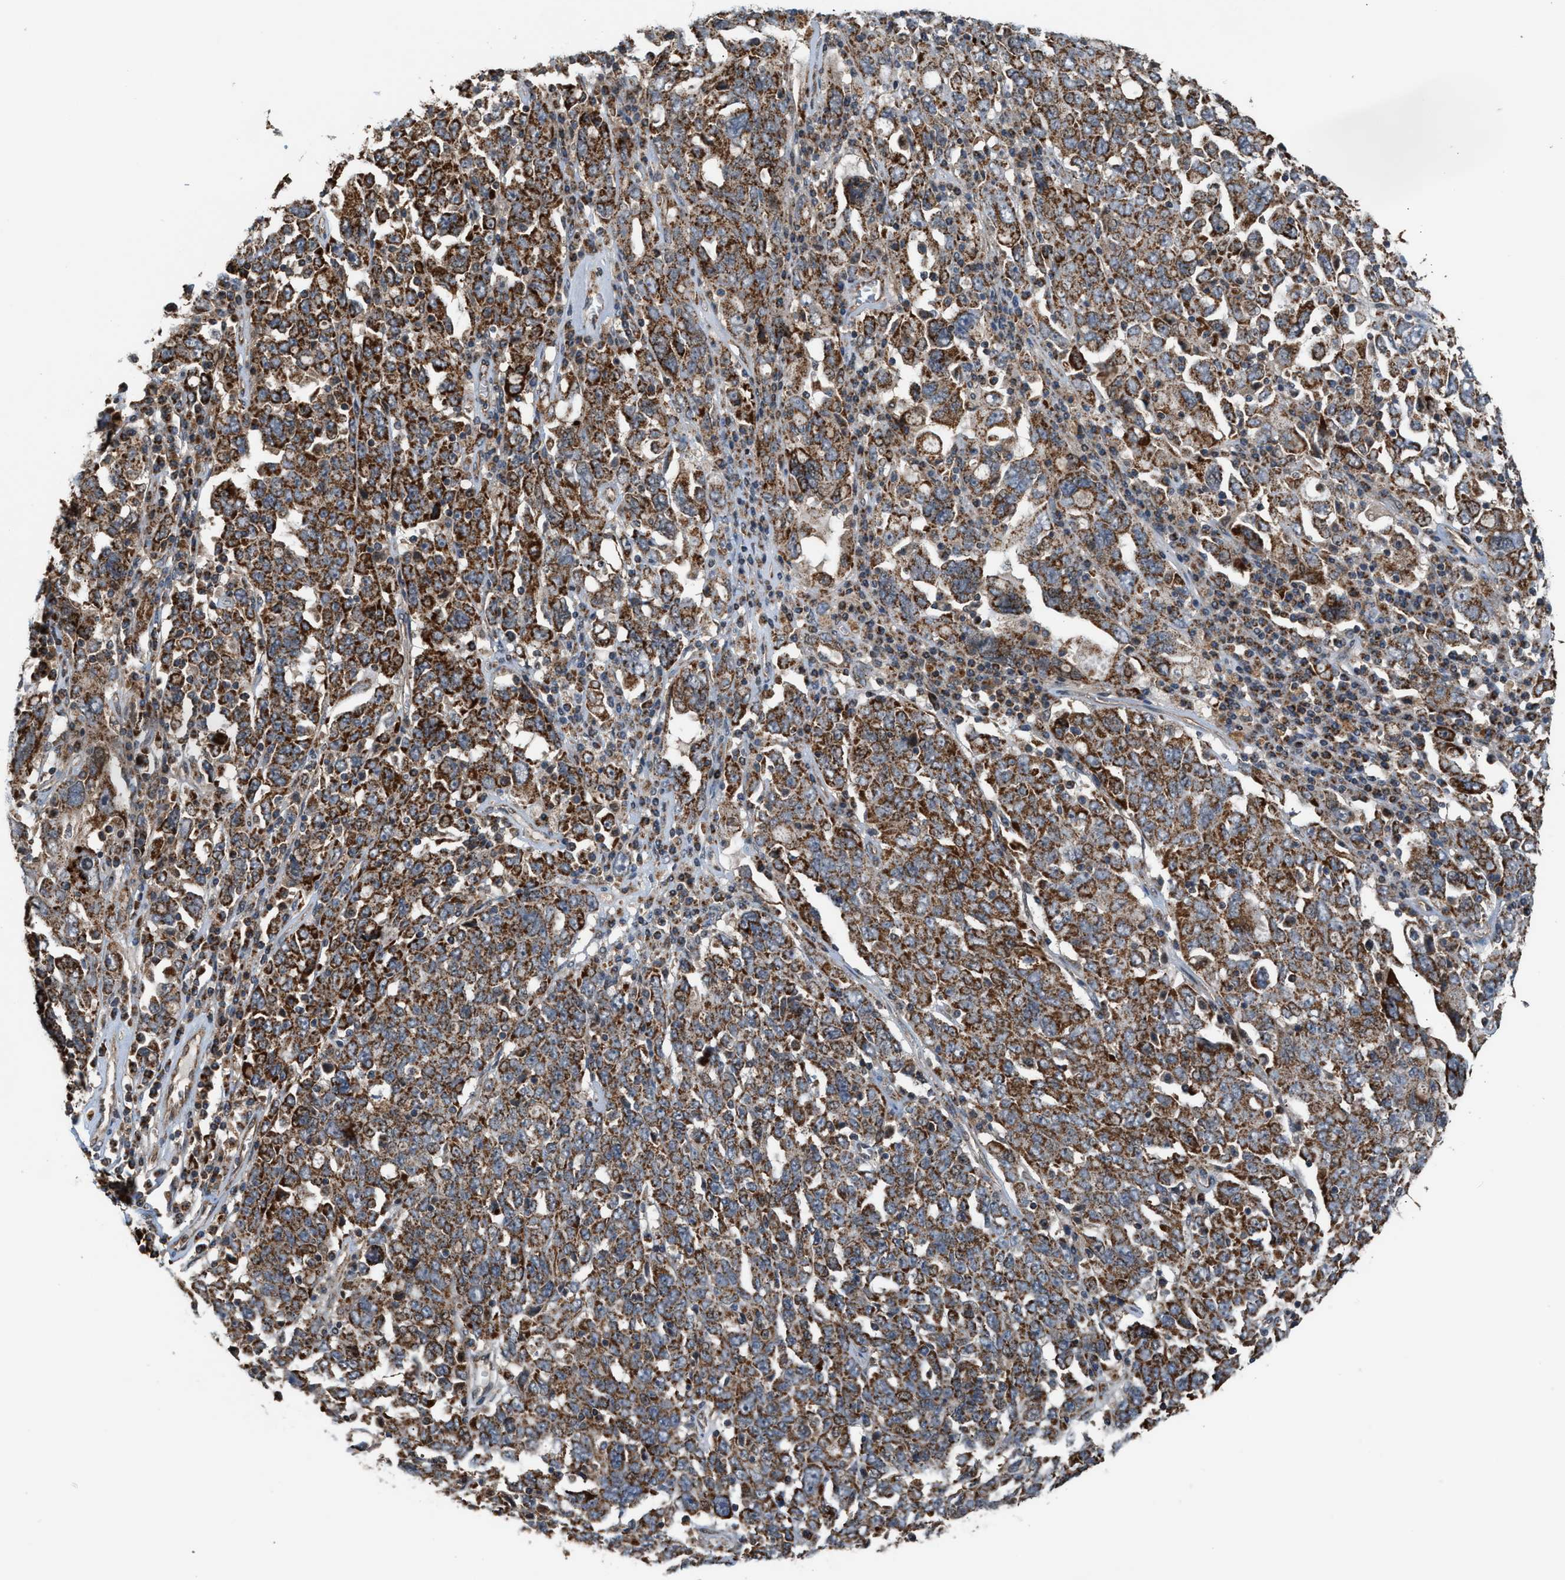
{"staining": {"intensity": "moderate", "quantity": ">75%", "location": "cytoplasmic/membranous"}, "tissue": "ovarian cancer", "cell_type": "Tumor cells", "image_type": "cancer", "snomed": [{"axis": "morphology", "description": "Carcinoma, endometroid"}, {"axis": "topography", "description": "Ovary"}], "caption": "A photomicrograph showing moderate cytoplasmic/membranous expression in about >75% of tumor cells in ovarian cancer (endometroid carcinoma), as visualized by brown immunohistochemical staining.", "gene": "SGSM2", "patient": {"sex": "female", "age": 62}}